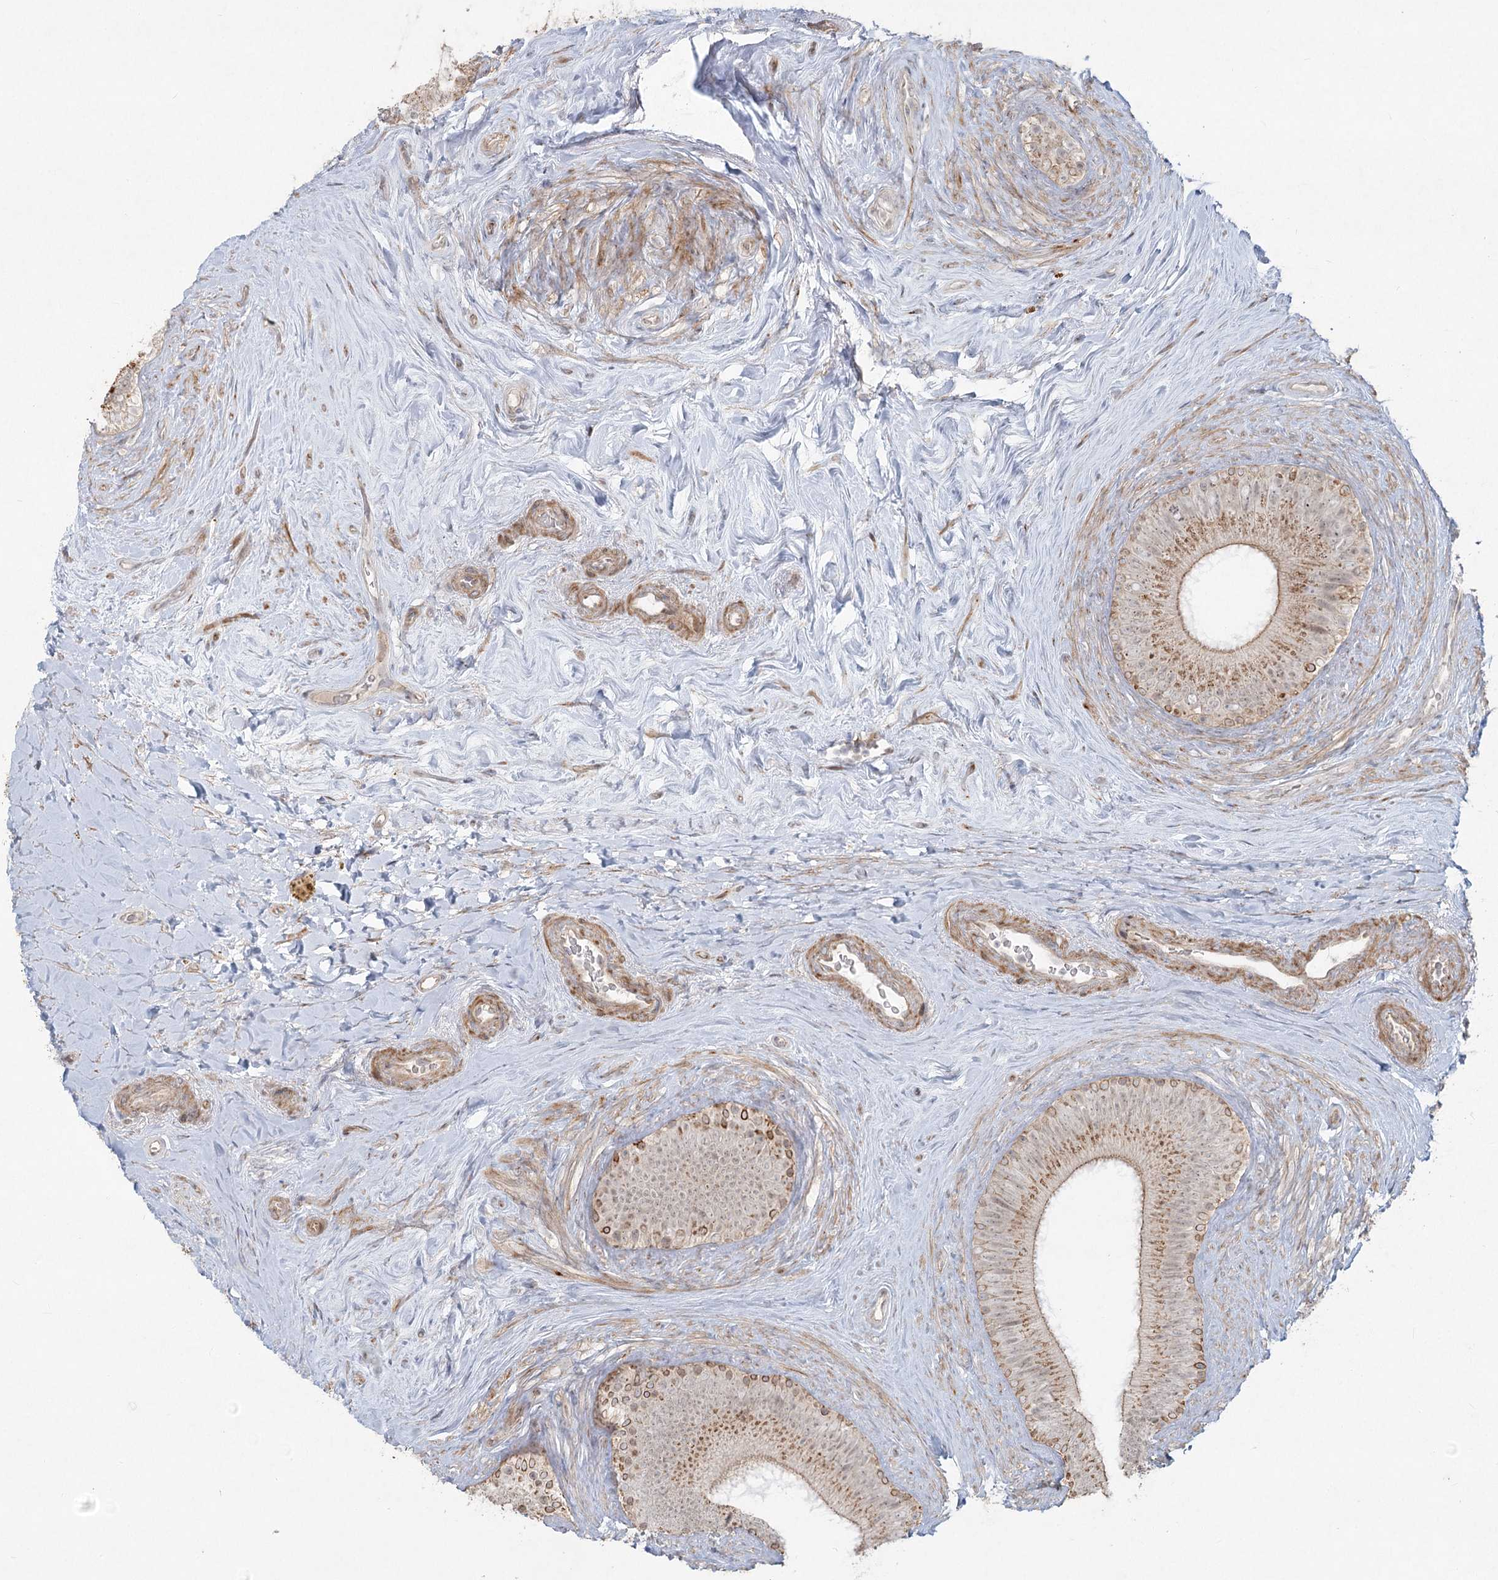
{"staining": {"intensity": "moderate", "quantity": "<25%", "location": "cytoplasmic/membranous"}, "tissue": "epididymis", "cell_type": "Glandular cells", "image_type": "normal", "snomed": [{"axis": "morphology", "description": "Normal tissue, NOS"}, {"axis": "topography", "description": "Epididymis"}], "caption": "Epididymis stained with DAB (3,3'-diaminobenzidine) immunohistochemistry shows low levels of moderate cytoplasmic/membranous staining in approximately <25% of glandular cells.", "gene": "LRP2BP", "patient": {"sex": "male", "age": 84}}